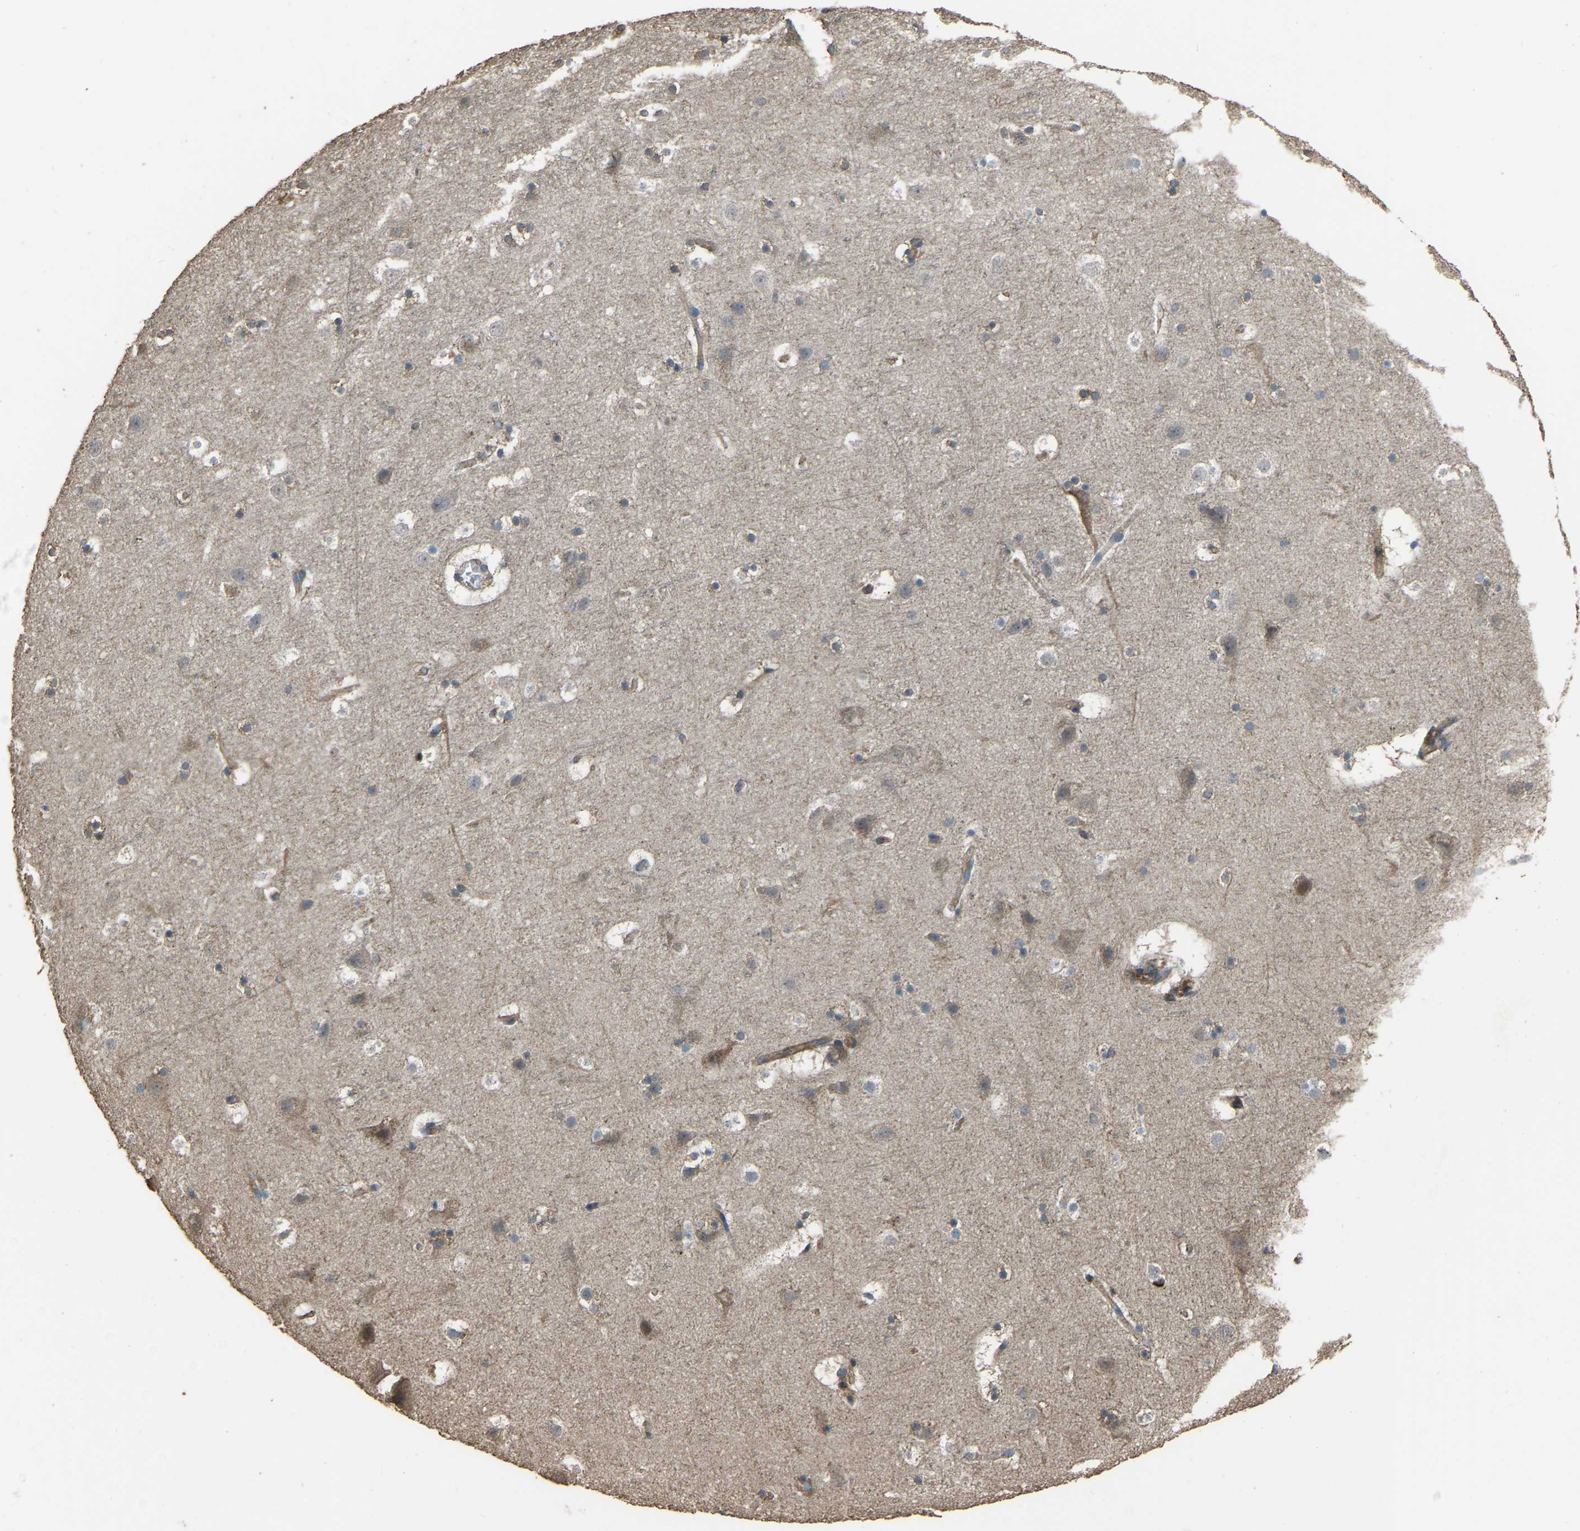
{"staining": {"intensity": "weak", "quantity": "25%-75%", "location": "cytoplasmic/membranous"}, "tissue": "cerebral cortex", "cell_type": "Endothelial cells", "image_type": "normal", "snomed": [{"axis": "morphology", "description": "Normal tissue, NOS"}, {"axis": "topography", "description": "Cerebral cortex"}], "caption": "Protein staining demonstrates weak cytoplasmic/membranous staining in about 25%-75% of endothelial cells in normal cerebral cortex.", "gene": "SLC4A2", "patient": {"sex": "male", "age": 45}}